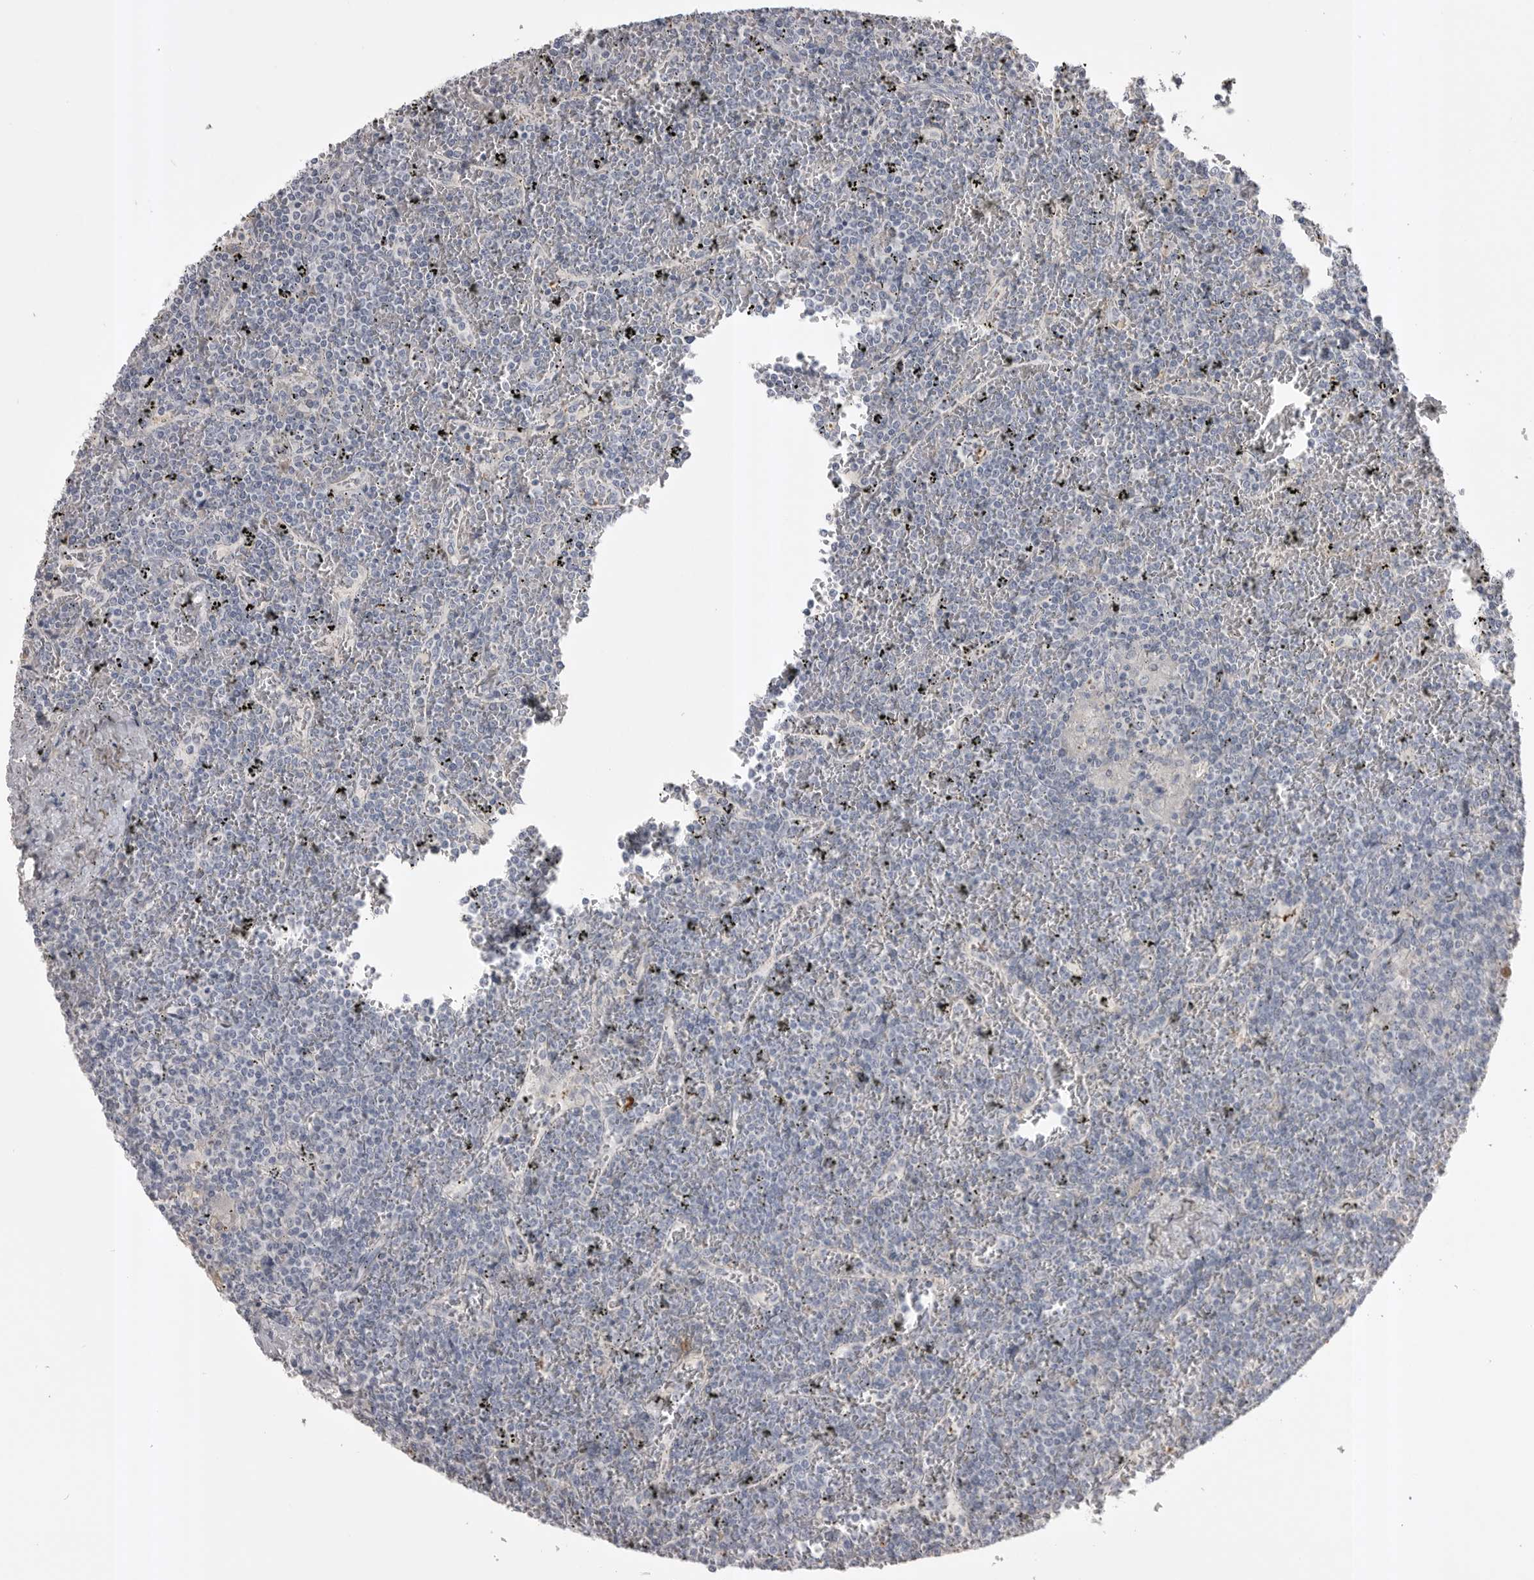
{"staining": {"intensity": "negative", "quantity": "none", "location": "none"}, "tissue": "lymphoma", "cell_type": "Tumor cells", "image_type": "cancer", "snomed": [{"axis": "morphology", "description": "Malignant lymphoma, non-Hodgkin's type, Low grade"}, {"axis": "topography", "description": "Spleen"}], "caption": "Immunohistochemistry (IHC) micrograph of neoplastic tissue: human malignant lymphoma, non-Hodgkin's type (low-grade) stained with DAB (3,3'-diaminobenzidine) shows no significant protein expression in tumor cells. Nuclei are stained in blue.", "gene": "AHSG", "patient": {"sex": "female", "age": 19}}